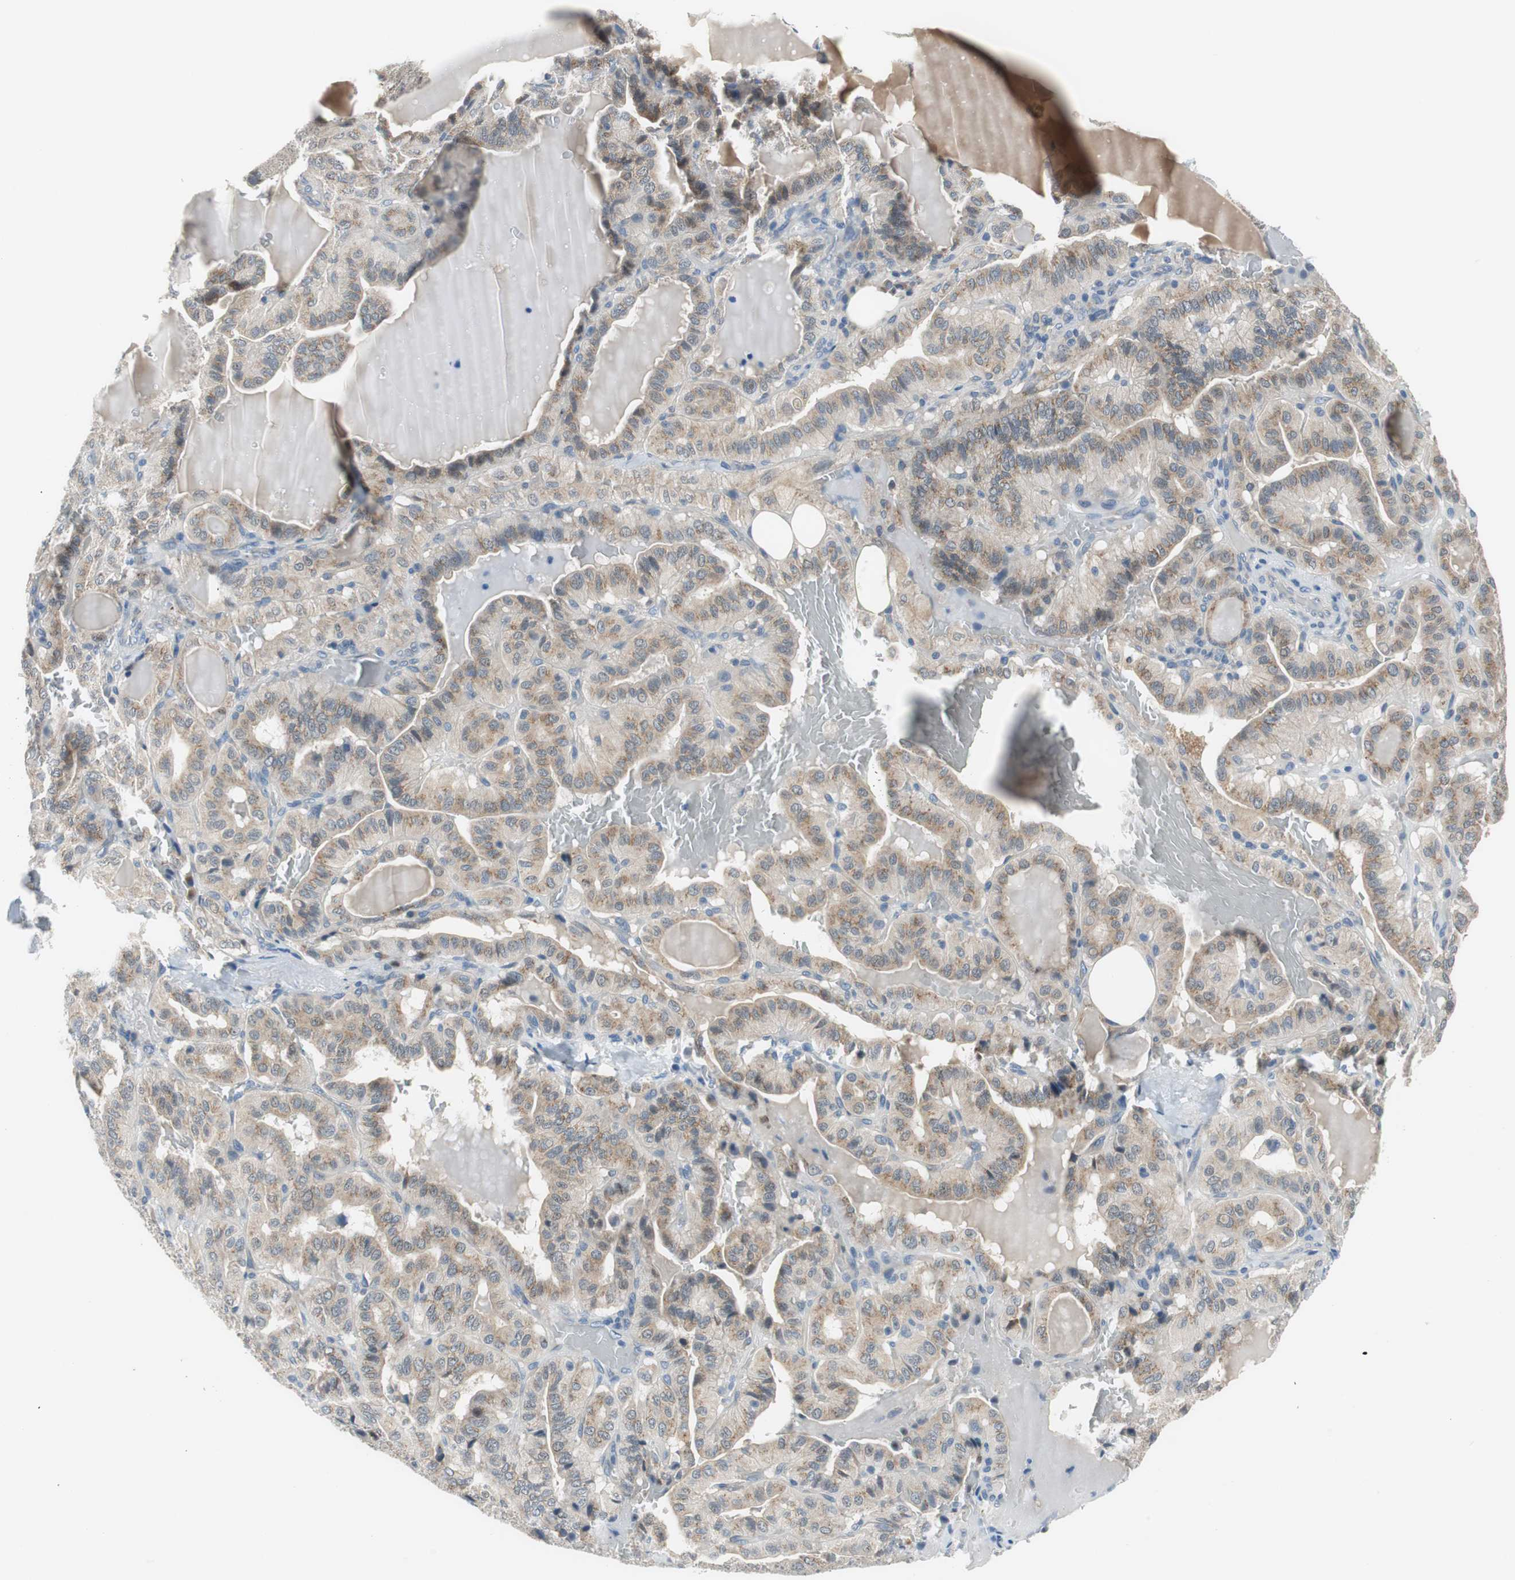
{"staining": {"intensity": "moderate", "quantity": ">75%", "location": "cytoplasmic/membranous"}, "tissue": "thyroid cancer", "cell_type": "Tumor cells", "image_type": "cancer", "snomed": [{"axis": "morphology", "description": "Papillary adenocarcinoma, NOS"}, {"axis": "topography", "description": "Thyroid gland"}], "caption": "Immunohistochemical staining of human thyroid papillary adenocarcinoma shows medium levels of moderate cytoplasmic/membranous positivity in approximately >75% of tumor cells.", "gene": "PLAA", "patient": {"sex": "male", "age": 77}}